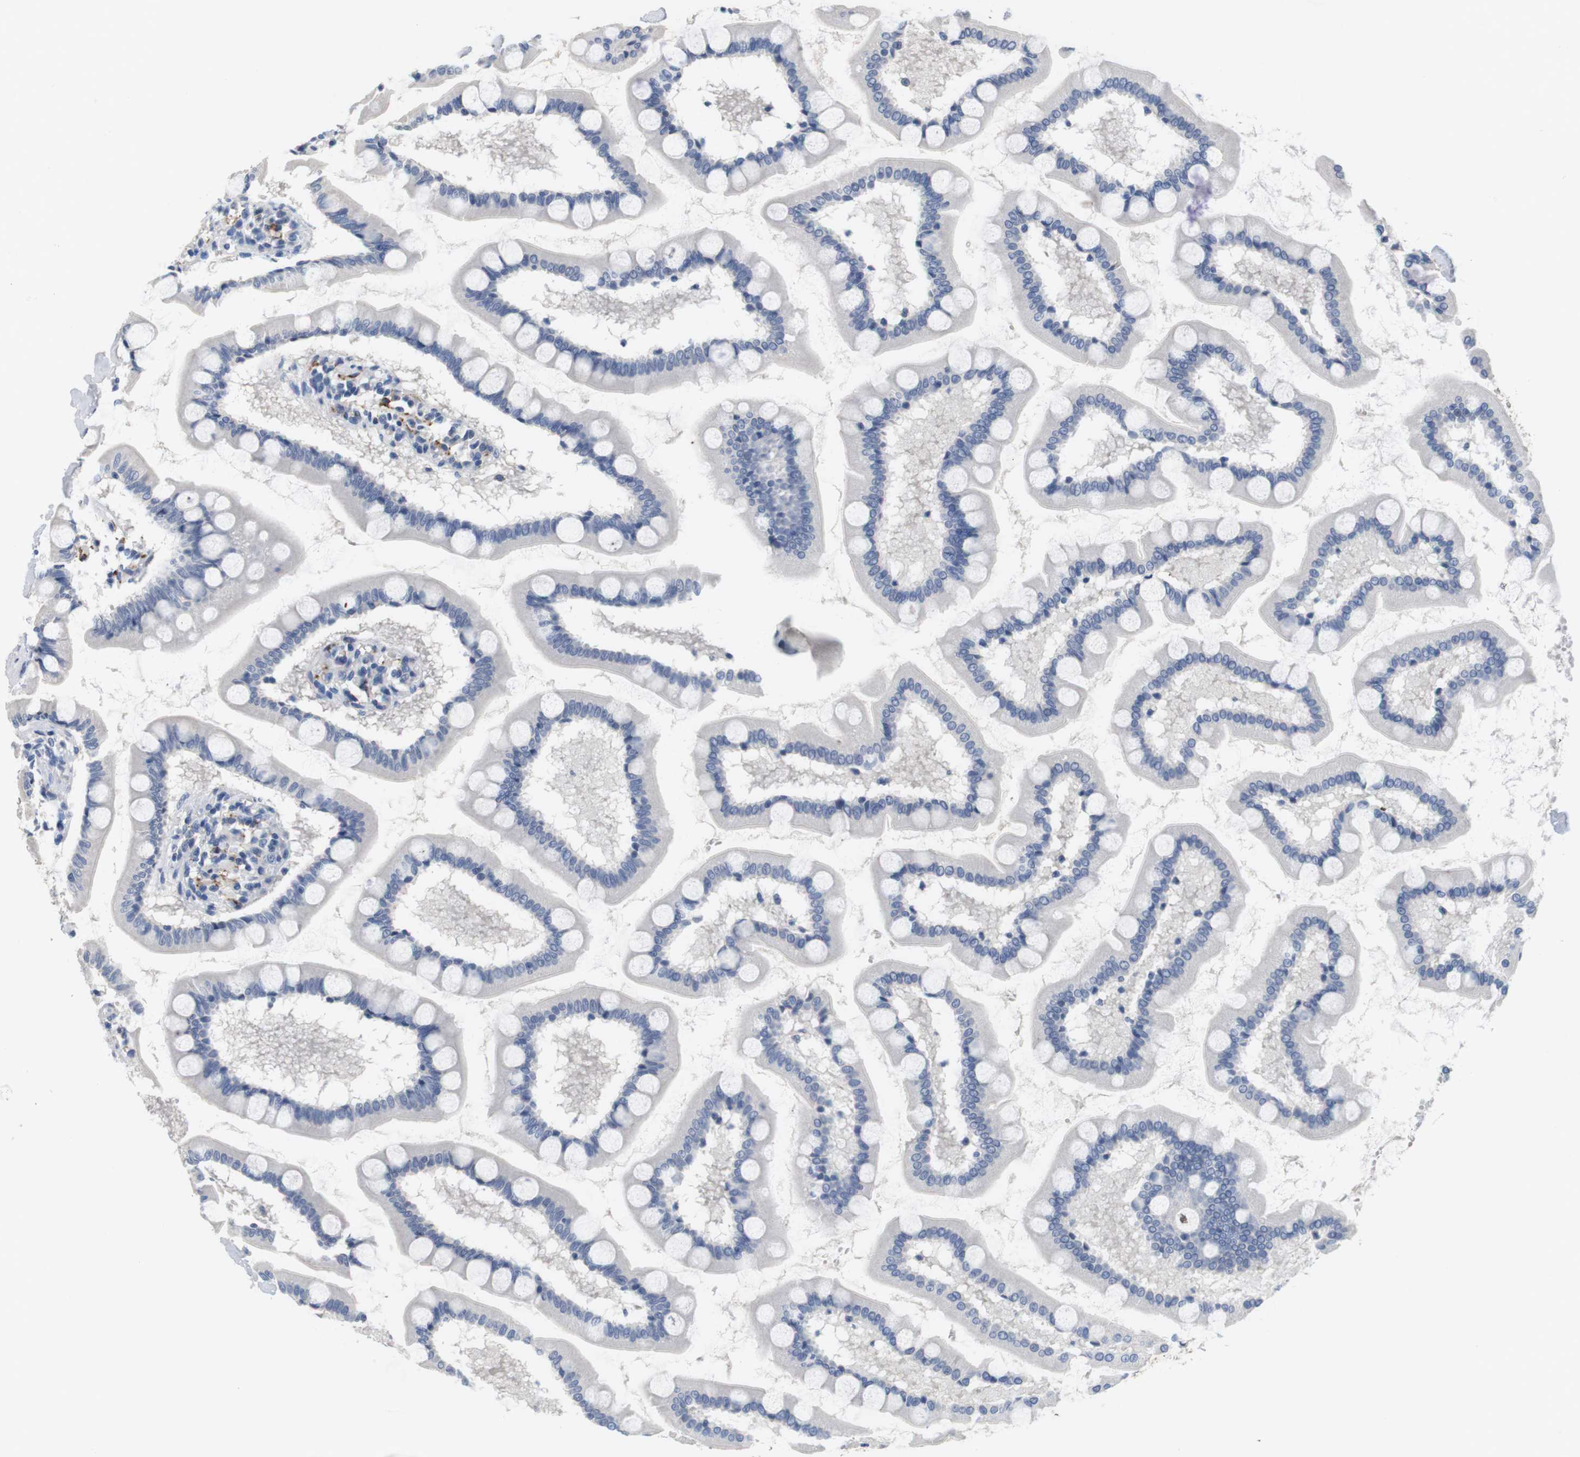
{"staining": {"intensity": "negative", "quantity": "none", "location": "none"}, "tissue": "small intestine", "cell_type": "Glandular cells", "image_type": "normal", "snomed": [{"axis": "morphology", "description": "Normal tissue, NOS"}, {"axis": "topography", "description": "Small intestine"}], "caption": "A histopathology image of small intestine stained for a protein exhibits no brown staining in glandular cells. (DAB (3,3'-diaminobenzidine) immunohistochemistry, high magnification).", "gene": "MAP6", "patient": {"sex": "male", "age": 41}}